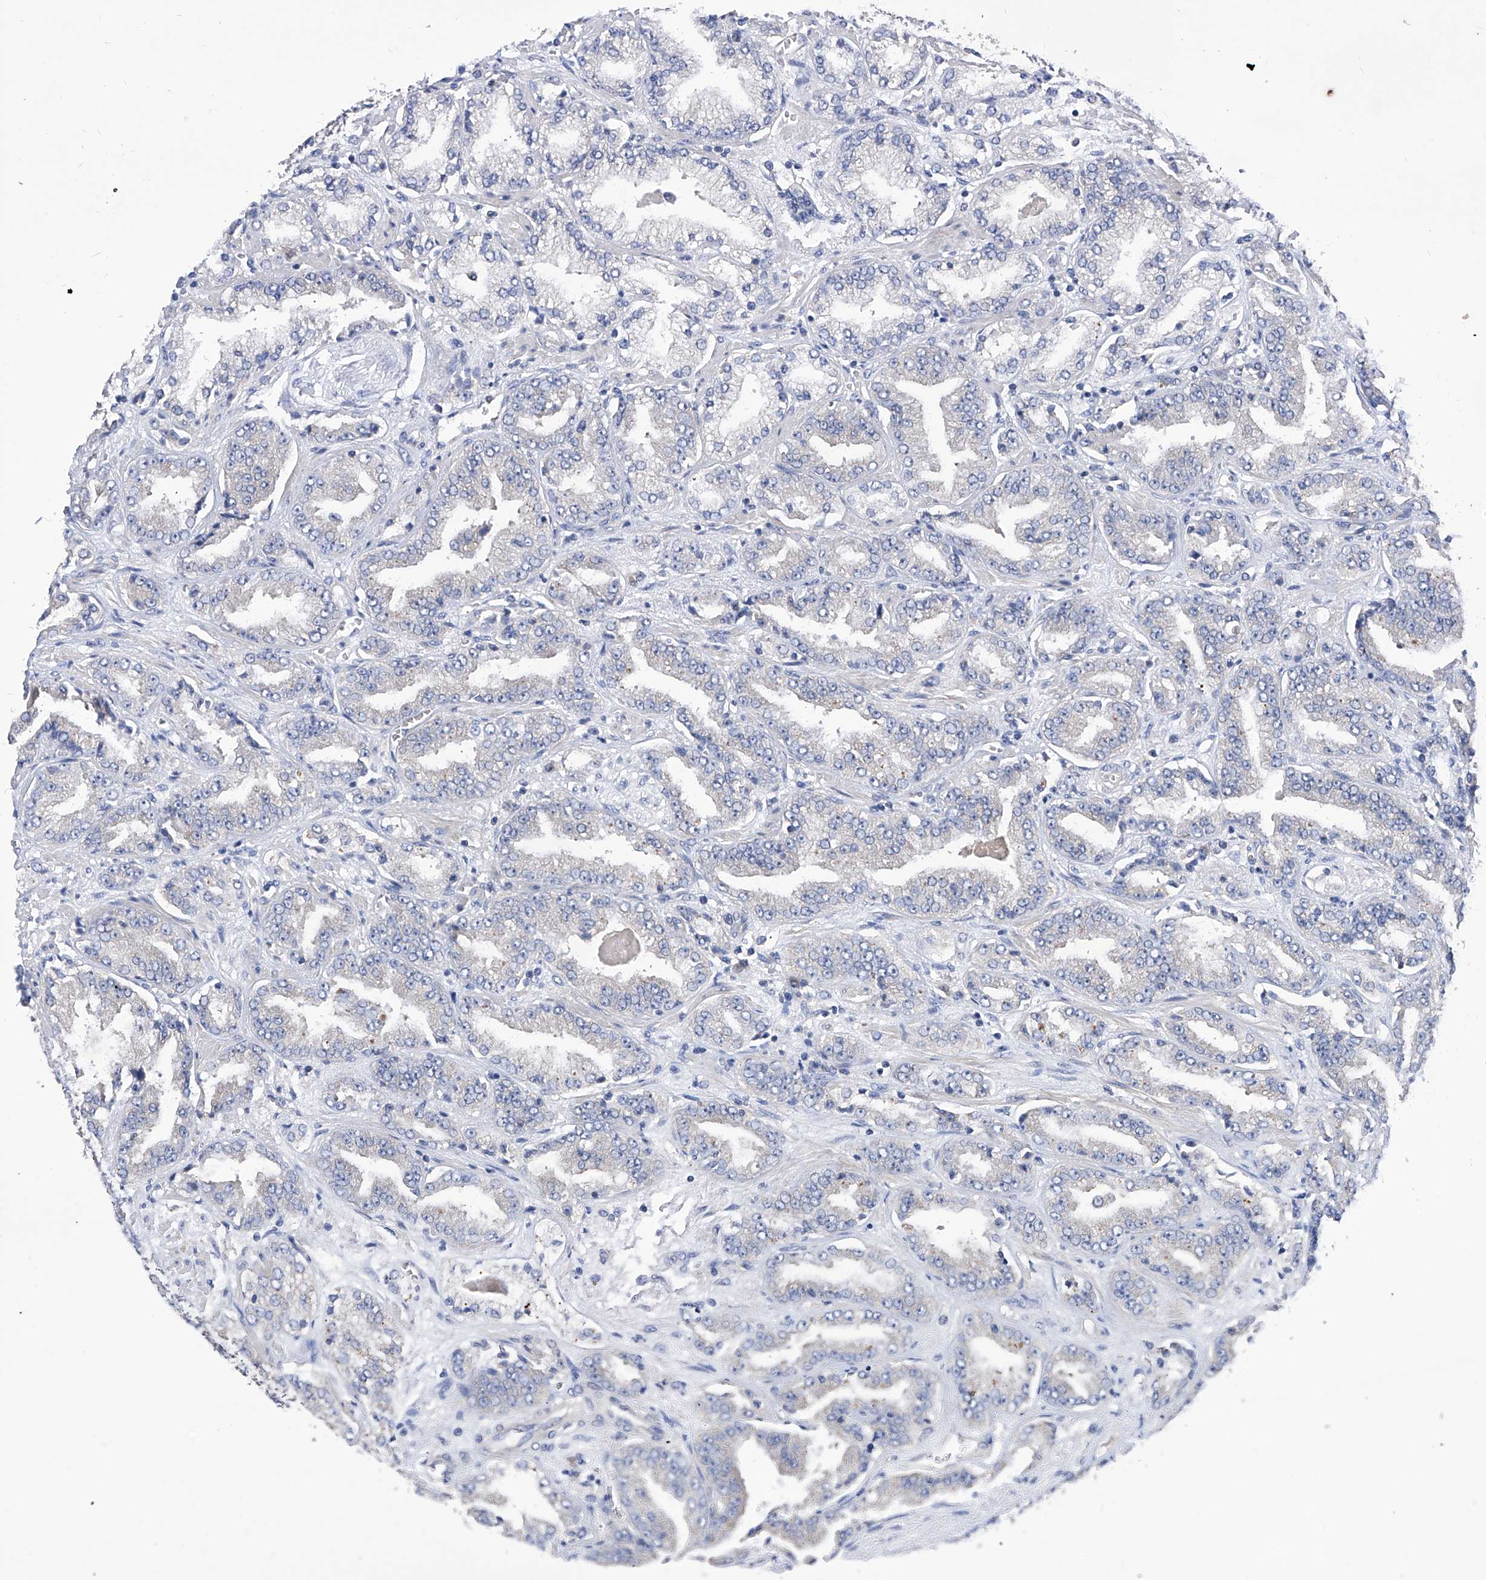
{"staining": {"intensity": "negative", "quantity": "none", "location": "none"}, "tissue": "prostate cancer", "cell_type": "Tumor cells", "image_type": "cancer", "snomed": [{"axis": "morphology", "description": "Adenocarcinoma, High grade"}, {"axis": "topography", "description": "Prostate"}], "caption": "This image is of prostate cancer (high-grade adenocarcinoma) stained with immunohistochemistry to label a protein in brown with the nuclei are counter-stained blue. There is no expression in tumor cells. (Immunohistochemistry (ihc), brightfield microscopy, high magnification).", "gene": "TJAP1", "patient": {"sex": "male", "age": 71}}